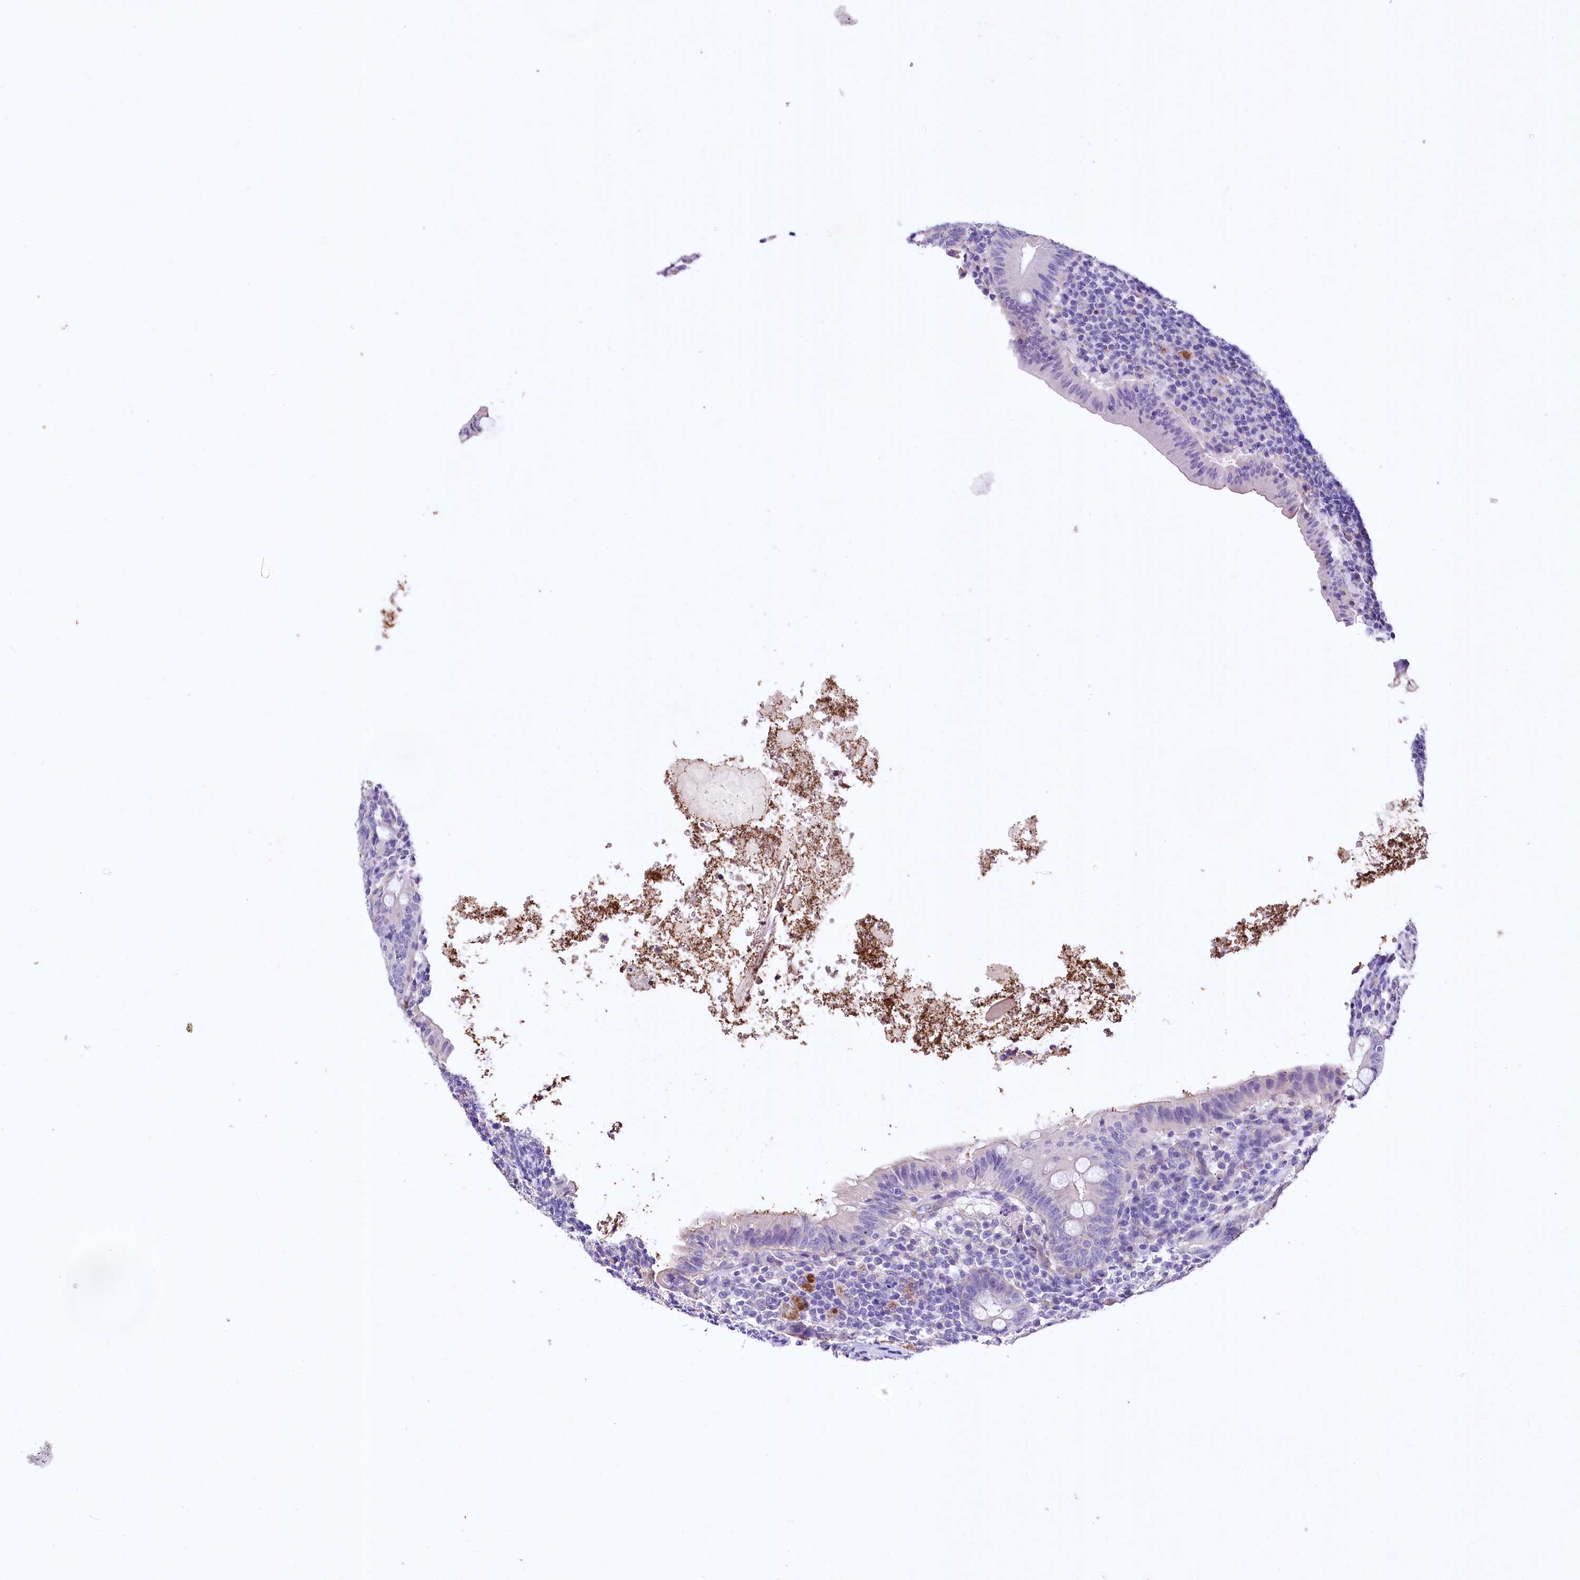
{"staining": {"intensity": "negative", "quantity": "none", "location": "none"}, "tissue": "appendix", "cell_type": "Glandular cells", "image_type": "normal", "snomed": [{"axis": "morphology", "description": "Normal tissue, NOS"}, {"axis": "topography", "description": "Appendix"}], "caption": "Micrograph shows no protein positivity in glandular cells of benign appendix. (Stains: DAB immunohistochemistry (IHC) with hematoxylin counter stain, Microscopy: brightfield microscopy at high magnification).", "gene": "RDH16", "patient": {"sex": "female", "age": 54}}